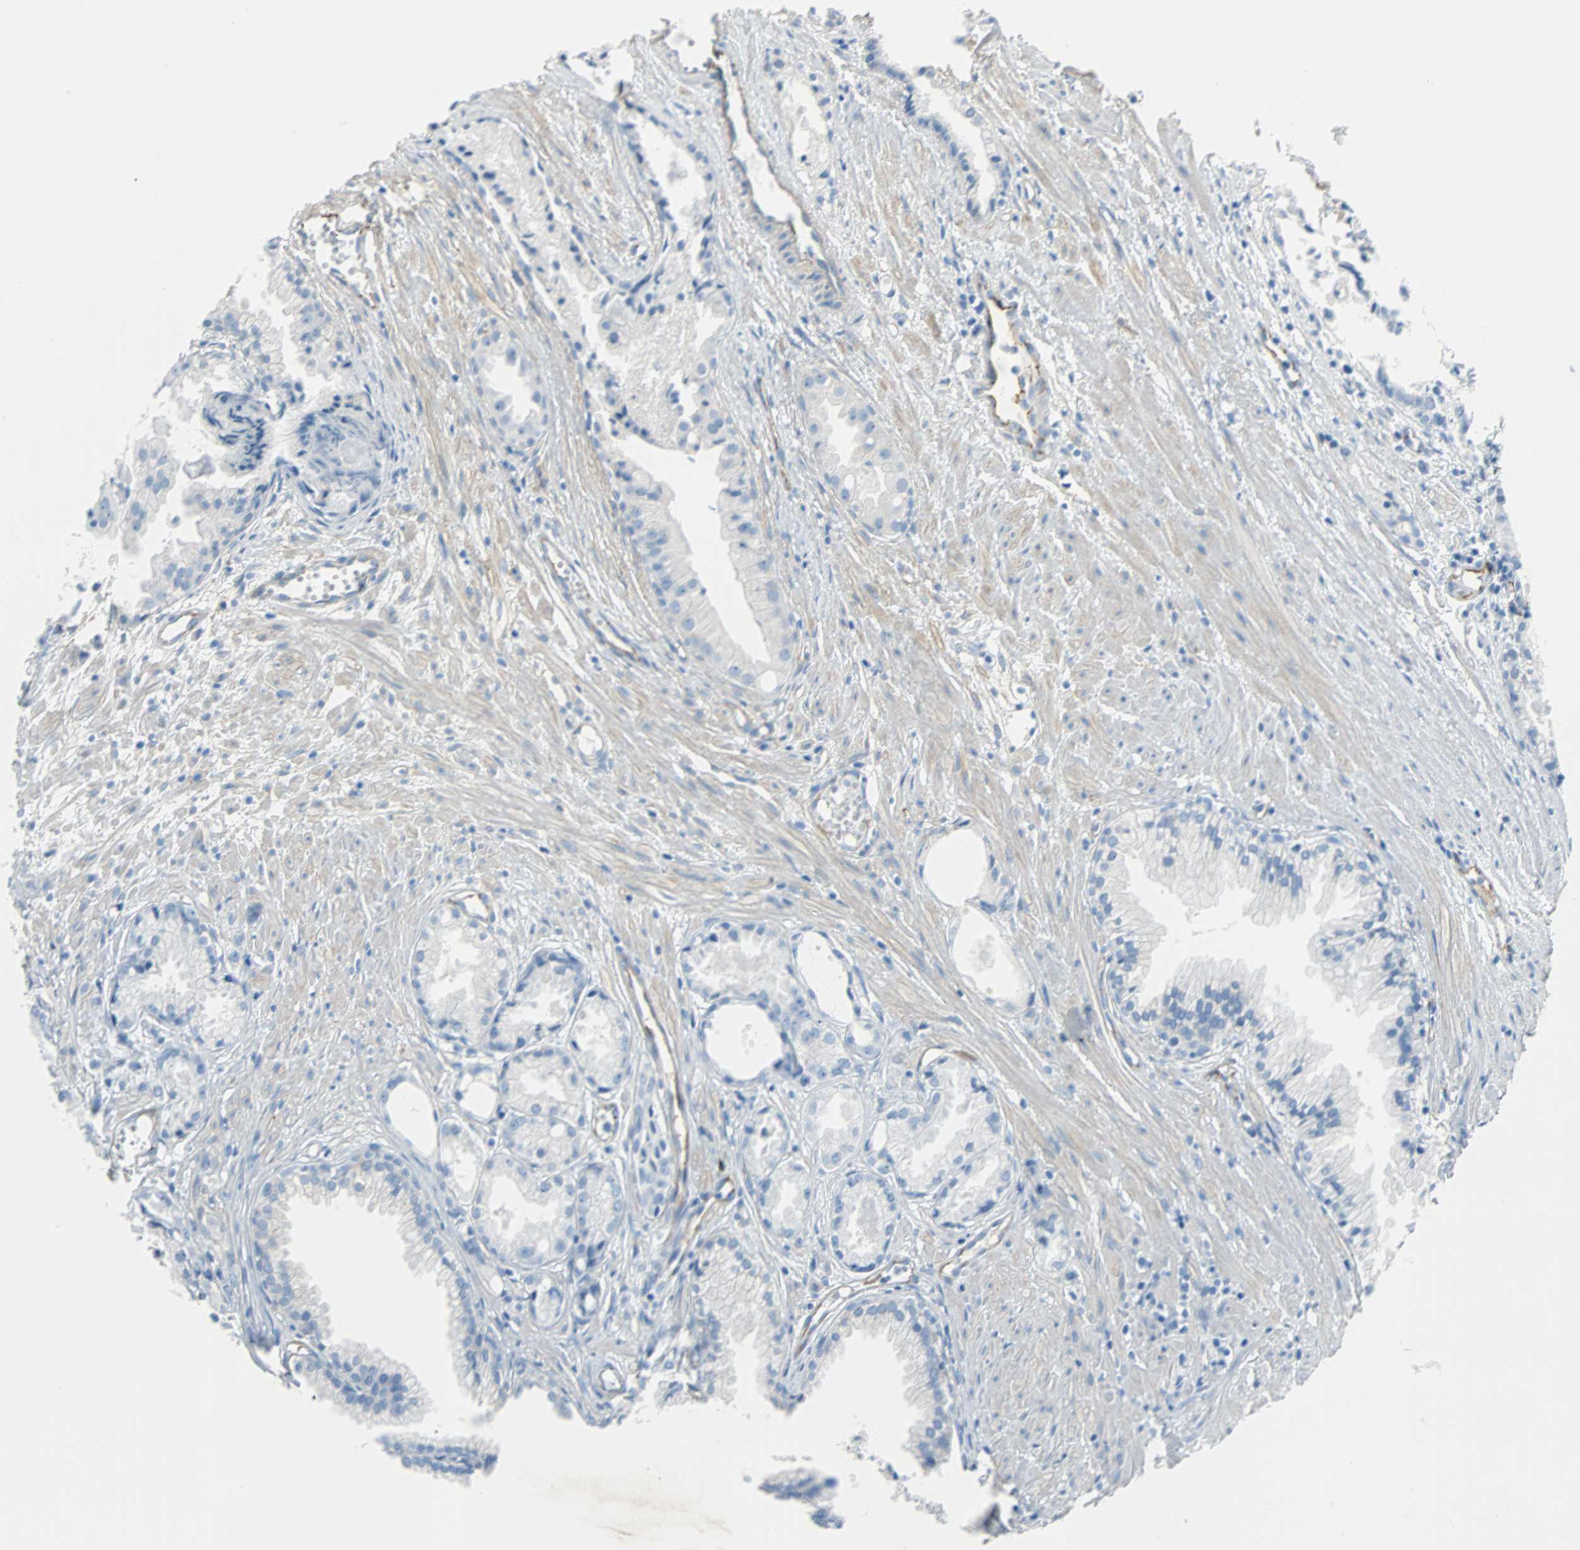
{"staining": {"intensity": "negative", "quantity": "none", "location": "none"}, "tissue": "prostate cancer", "cell_type": "Tumor cells", "image_type": "cancer", "snomed": [{"axis": "morphology", "description": "Adenocarcinoma, Low grade"}, {"axis": "topography", "description": "Prostate"}], "caption": "Human prostate low-grade adenocarcinoma stained for a protein using immunohistochemistry shows no positivity in tumor cells.", "gene": "VPS9D1", "patient": {"sex": "male", "age": 72}}